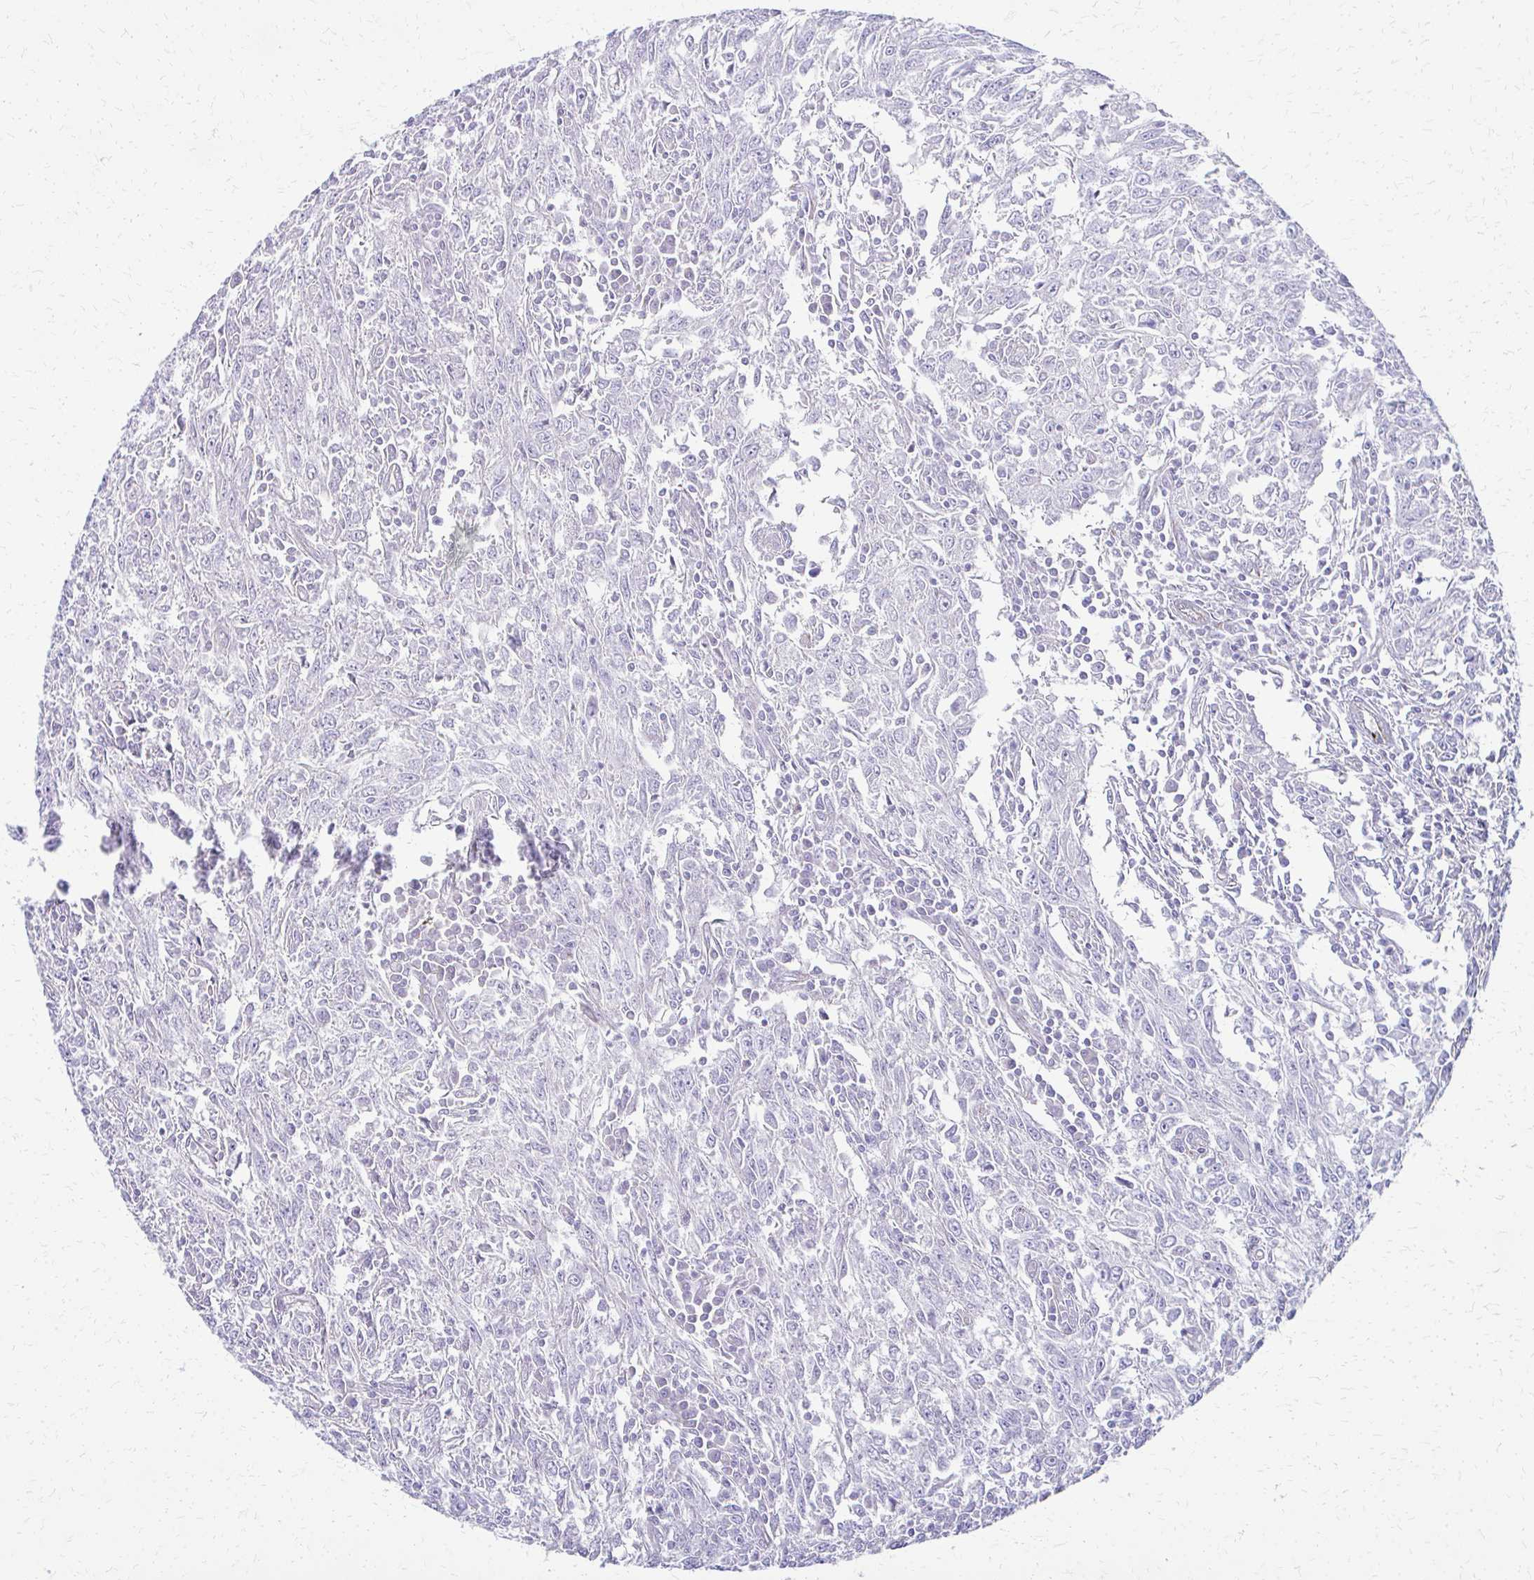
{"staining": {"intensity": "negative", "quantity": "none", "location": "none"}, "tissue": "breast cancer", "cell_type": "Tumor cells", "image_type": "cancer", "snomed": [{"axis": "morphology", "description": "Duct carcinoma"}, {"axis": "topography", "description": "Breast"}], "caption": "A high-resolution image shows IHC staining of breast infiltrating ductal carcinoma, which shows no significant positivity in tumor cells.", "gene": "TRIM6", "patient": {"sex": "female", "age": 50}}